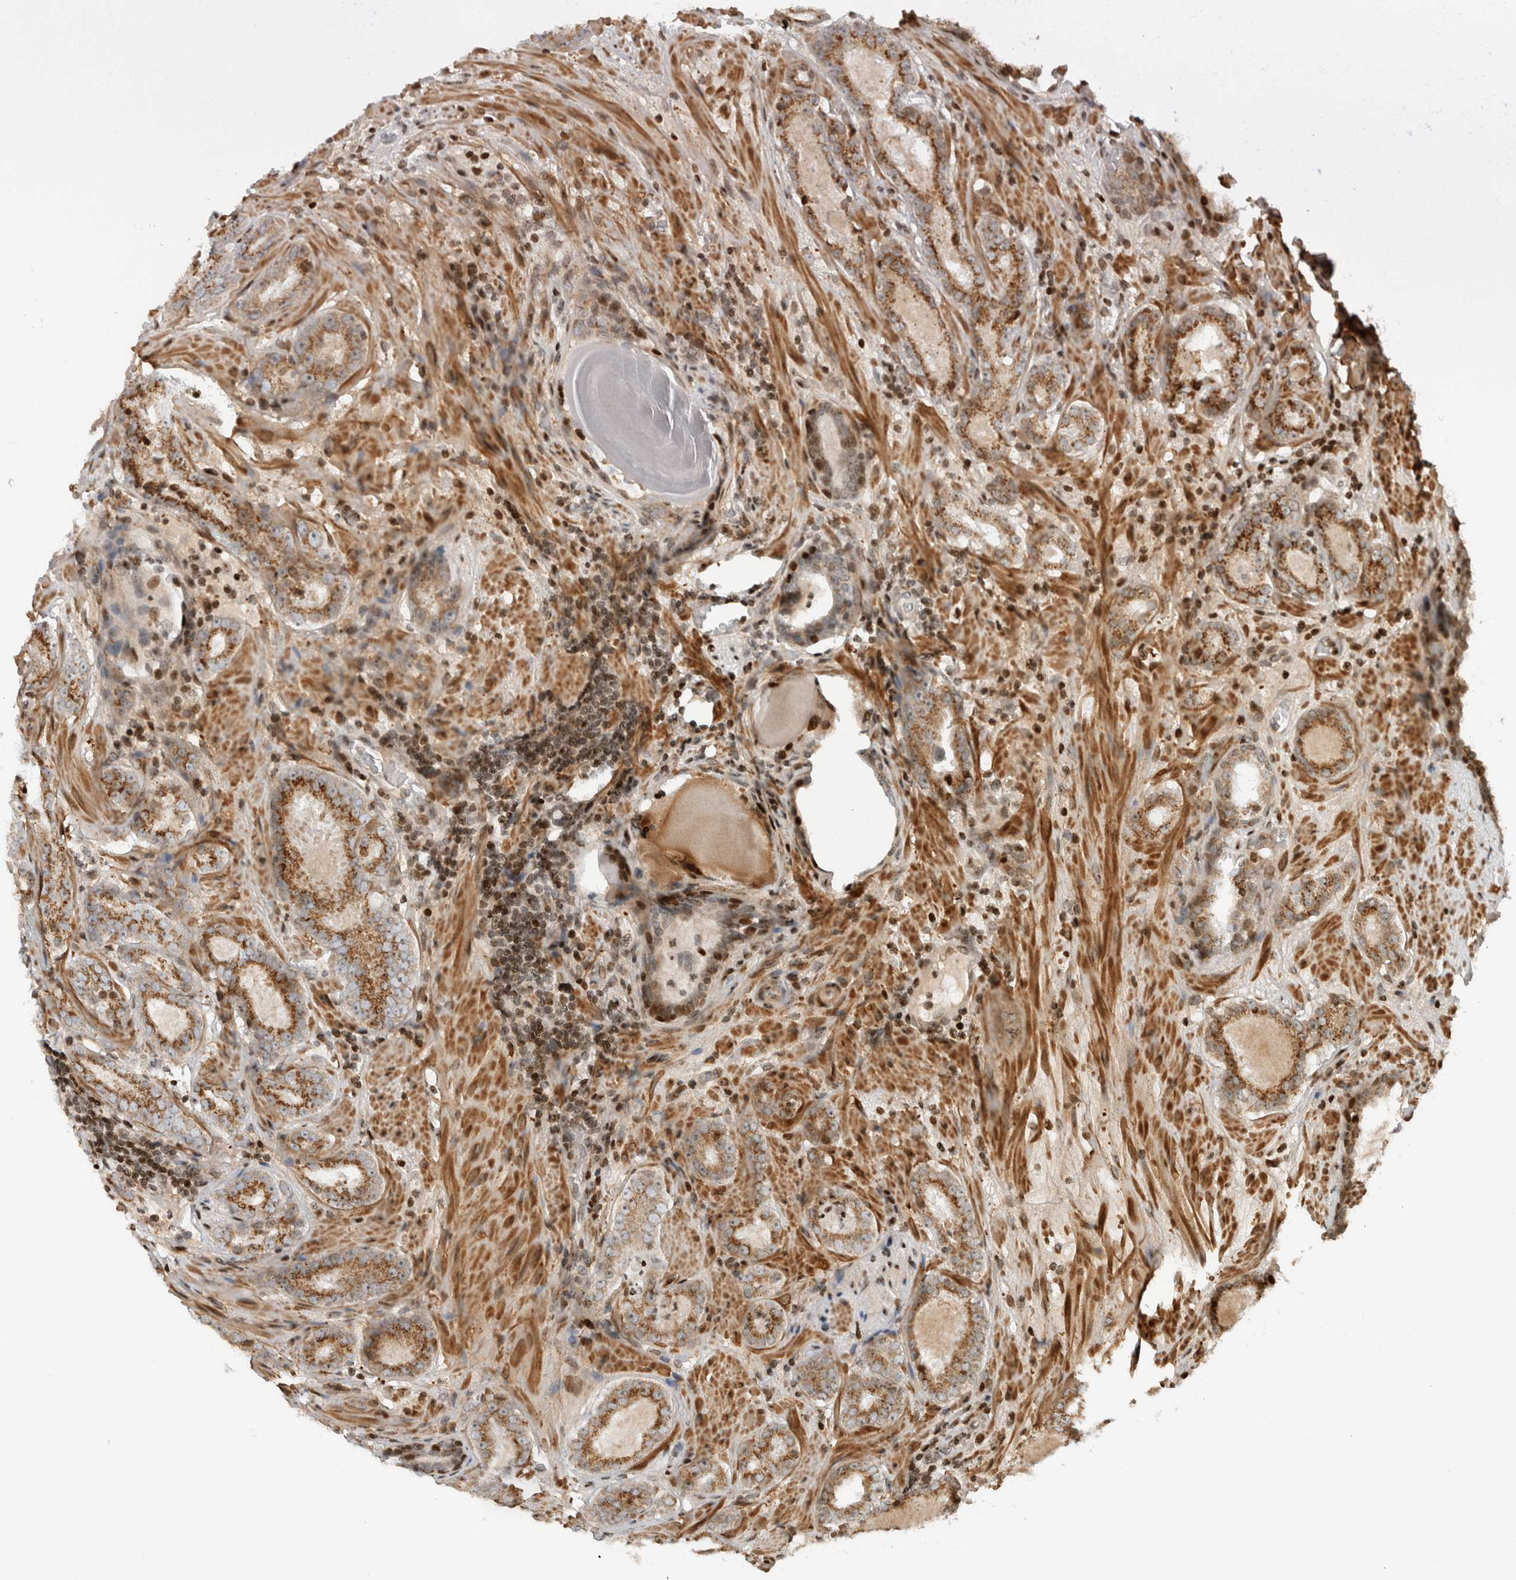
{"staining": {"intensity": "strong", "quantity": ">75%", "location": "cytoplasmic/membranous"}, "tissue": "prostate cancer", "cell_type": "Tumor cells", "image_type": "cancer", "snomed": [{"axis": "morphology", "description": "Adenocarcinoma, Low grade"}, {"axis": "topography", "description": "Prostate"}], "caption": "Immunohistochemical staining of human adenocarcinoma (low-grade) (prostate) displays strong cytoplasmic/membranous protein positivity in about >75% of tumor cells.", "gene": "GINS4", "patient": {"sex": "male", "age": 69}}